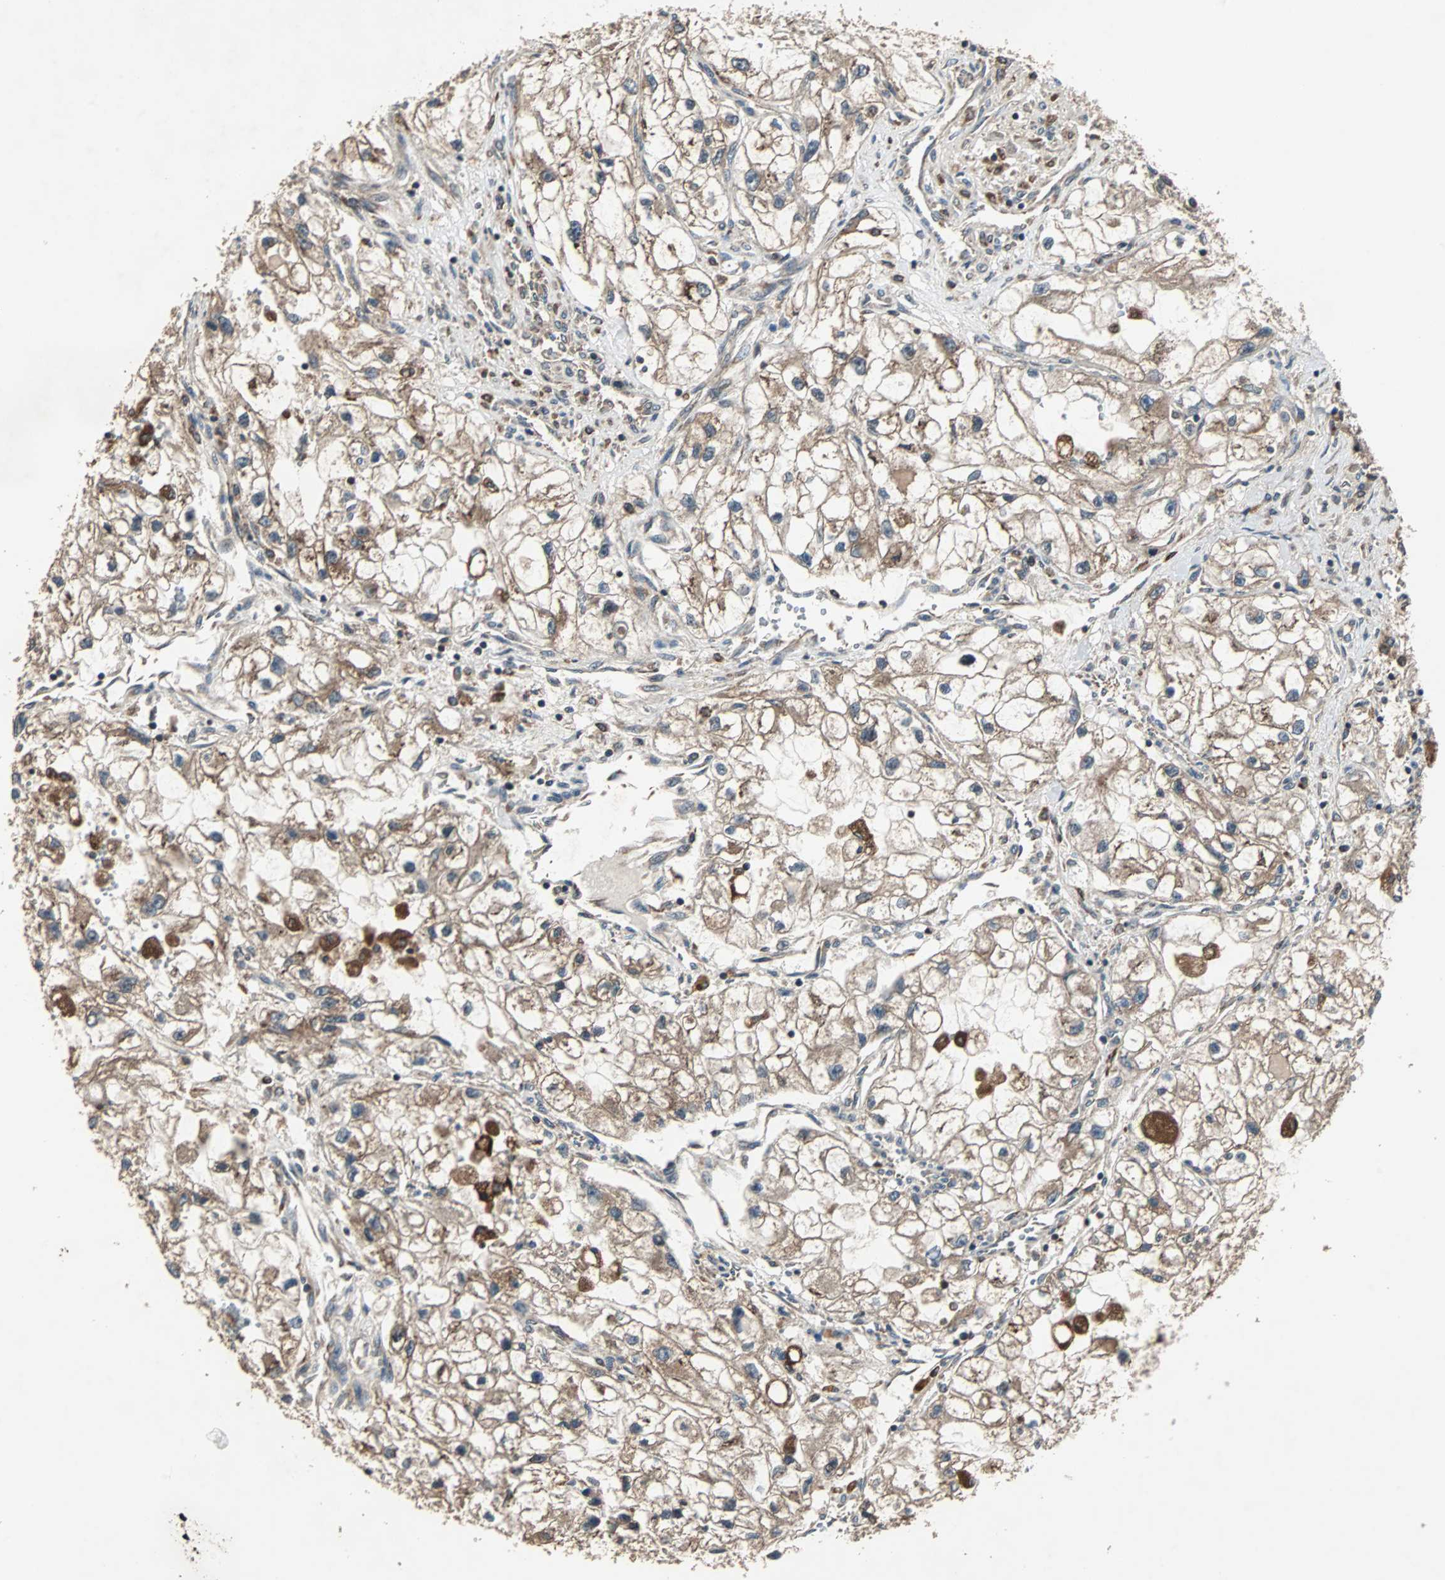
{"staining": {"intensity": "moderate", "quantity": "25%-75%", "location": "cytoplasmic/membranous"}, "tissue": "renal cancer", "cell_type": "Tumor cells", "image_type": "cancer", "snomed": [{"axis": "morphology", "description": "Adenocarcinoma, NOS"}, {"axis": "topography", "description": "Kidney"}], "caption": "Brown immunohistochemical staining in renal cancer (adenocarcinoma) displays moderate cytoplasmic/membranous expression in about 25%-75% of tumor cells.", "gene": "RAB7A", "patient": {"sex": "female", "age": 70}}